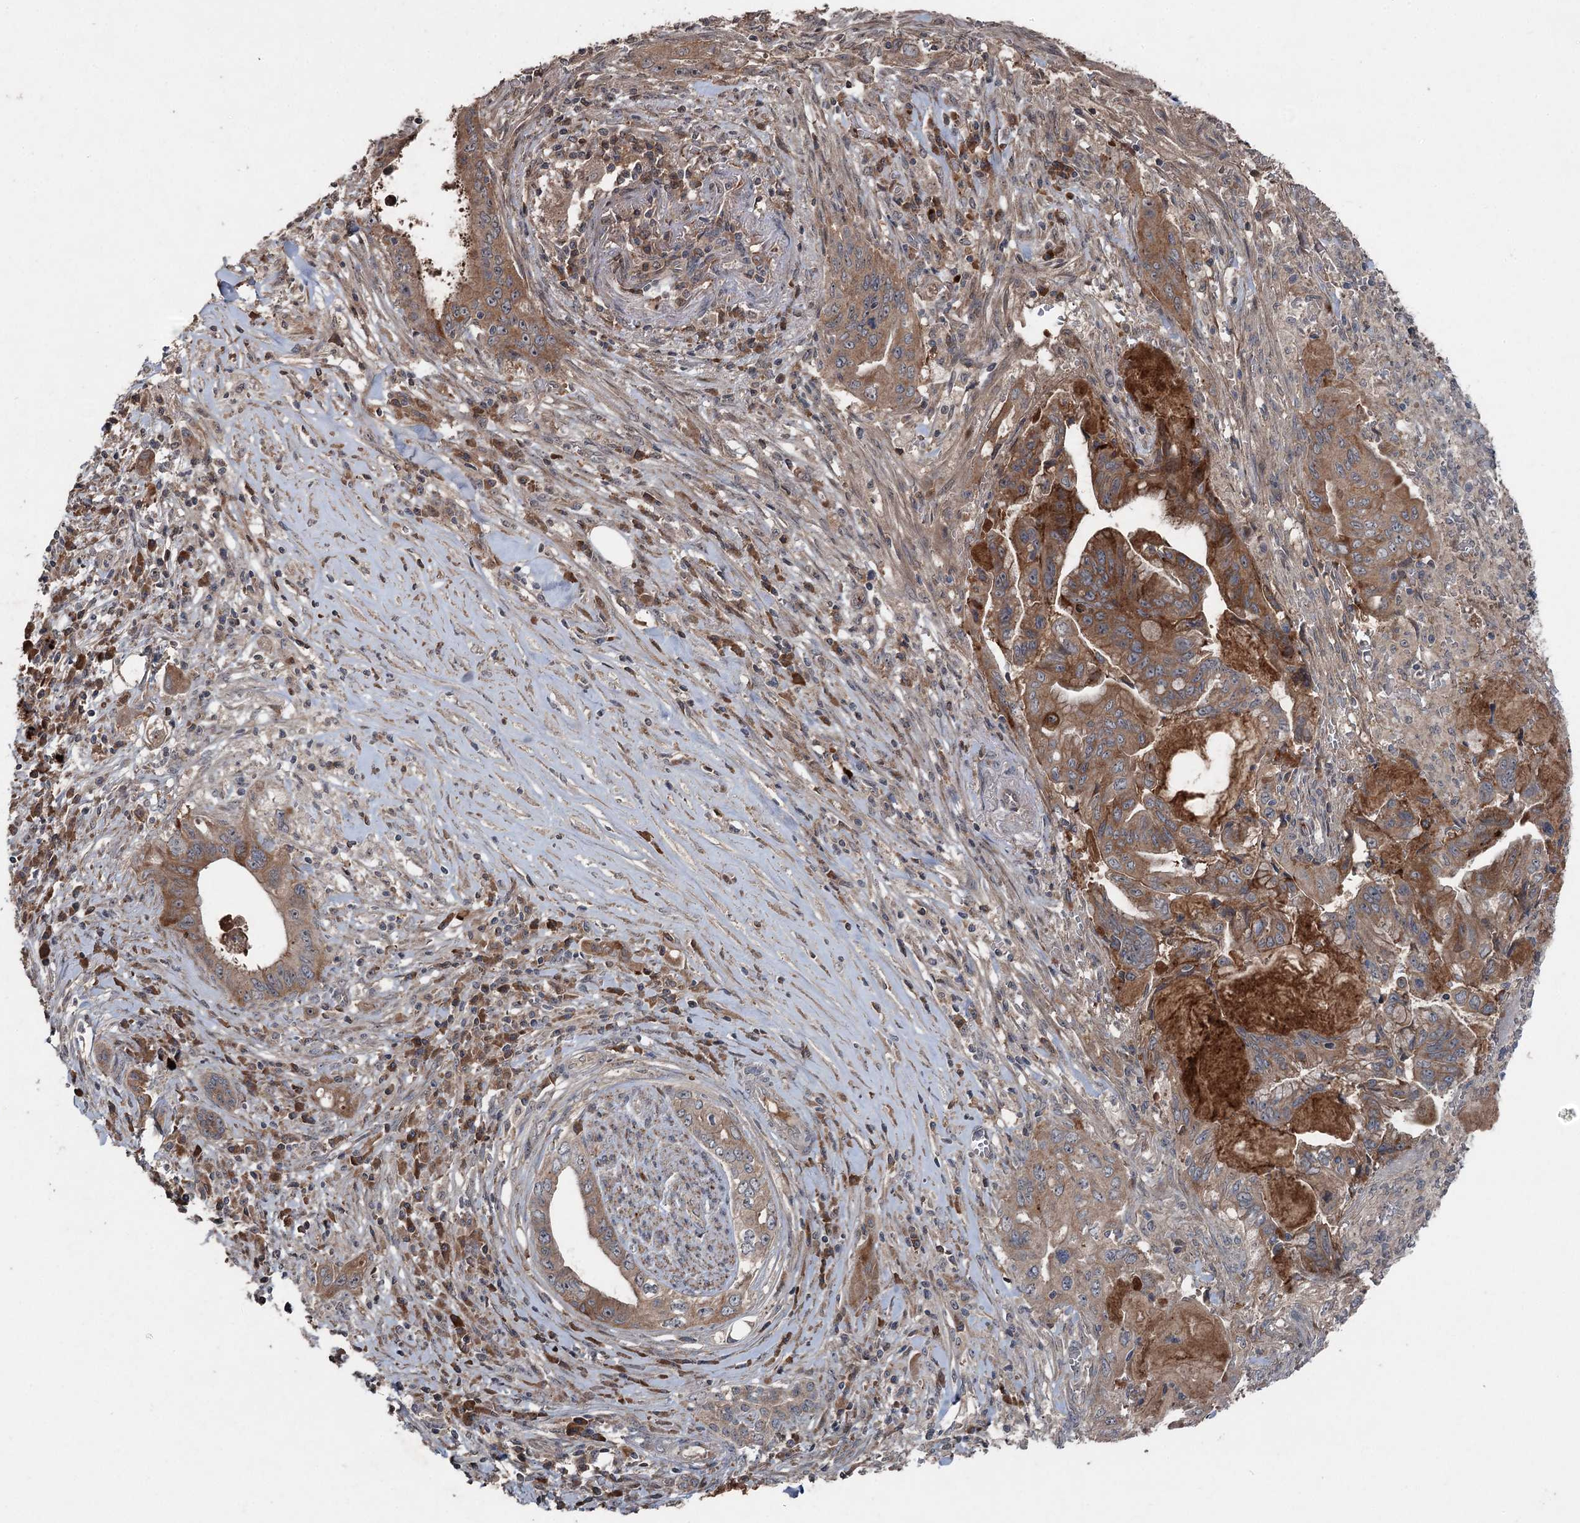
{"staining": {"intensity": "moderate", "quantity": ">75%", "location": "cytoplasmic/membranous"}, "tissue": "pancreatic cancer", "cell_type": "Tumor cells", "image_type": "cancer", "snomed": [{"axis": "morphology", "description": "Adenocarcinoma, NOS"}, {"axis": "topography", "description": "Pancreas"}], "caption": "A photomicrograph of human pancreatic cancer stained for a protein reveals moderate cytoplasmic/membranous brown staining in tumor cells. (brown staining indicates protein expression, while blue staining denotes nuclei).", "gene": "MAPK8IP2", "patient": {"sex": "female", "age": 73}}